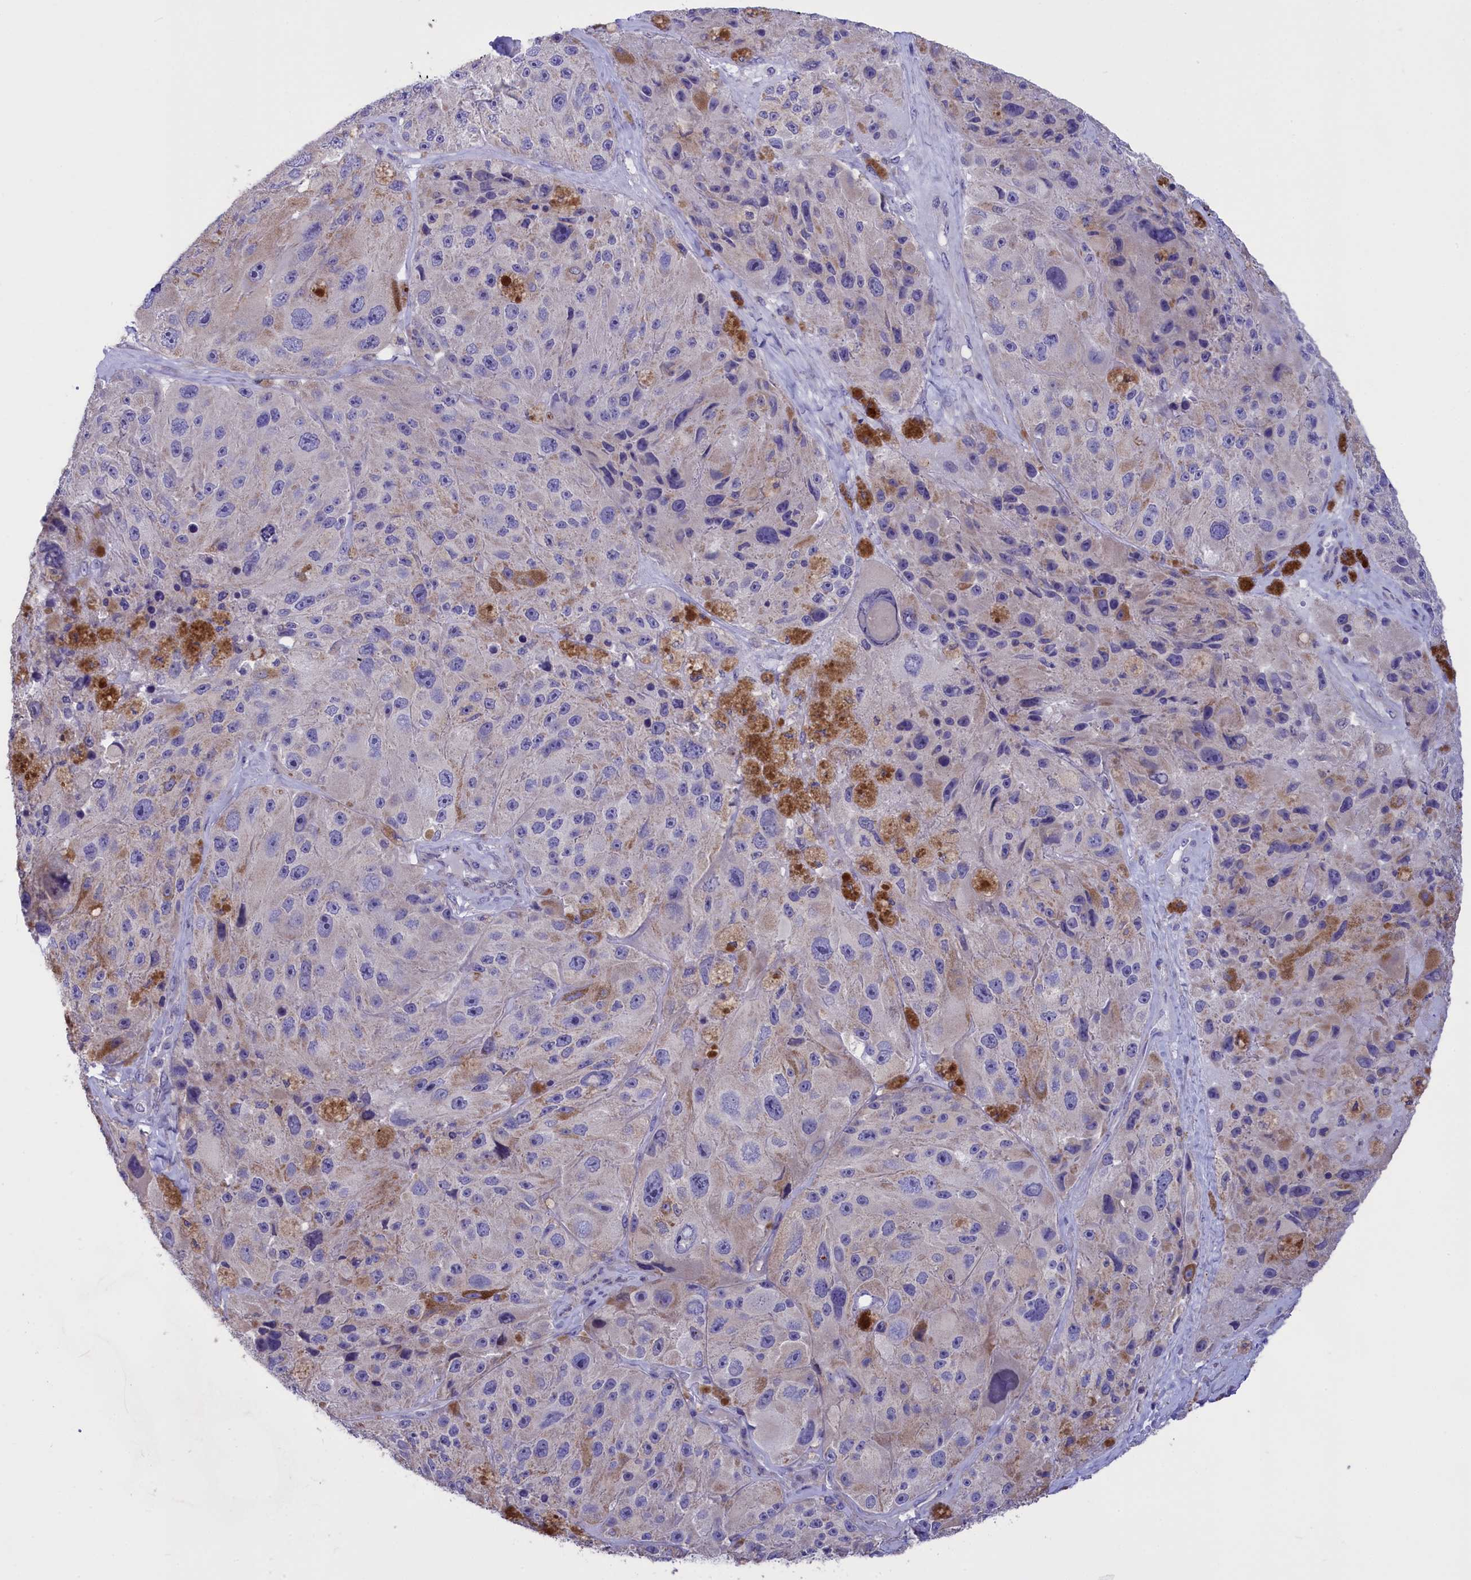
{"staining": {"intensity": "negative", "quantity": "none", "location": "none"}, "tissue": "melanoma", "cell_type": "Tumor cells", "image_type": "cancer", "snomed": [{"axis": "morphology", "description": "Malignant melanoma, Metastatic site"}, {"axis": "topography", "description": "Lymph node"}], "caption": "Melanoma stained for a protein using immunohistochemistry shows no positivity tumor cells.", "gene": "CYP2U1", "patient": {"sex": "male", "age": 62}}